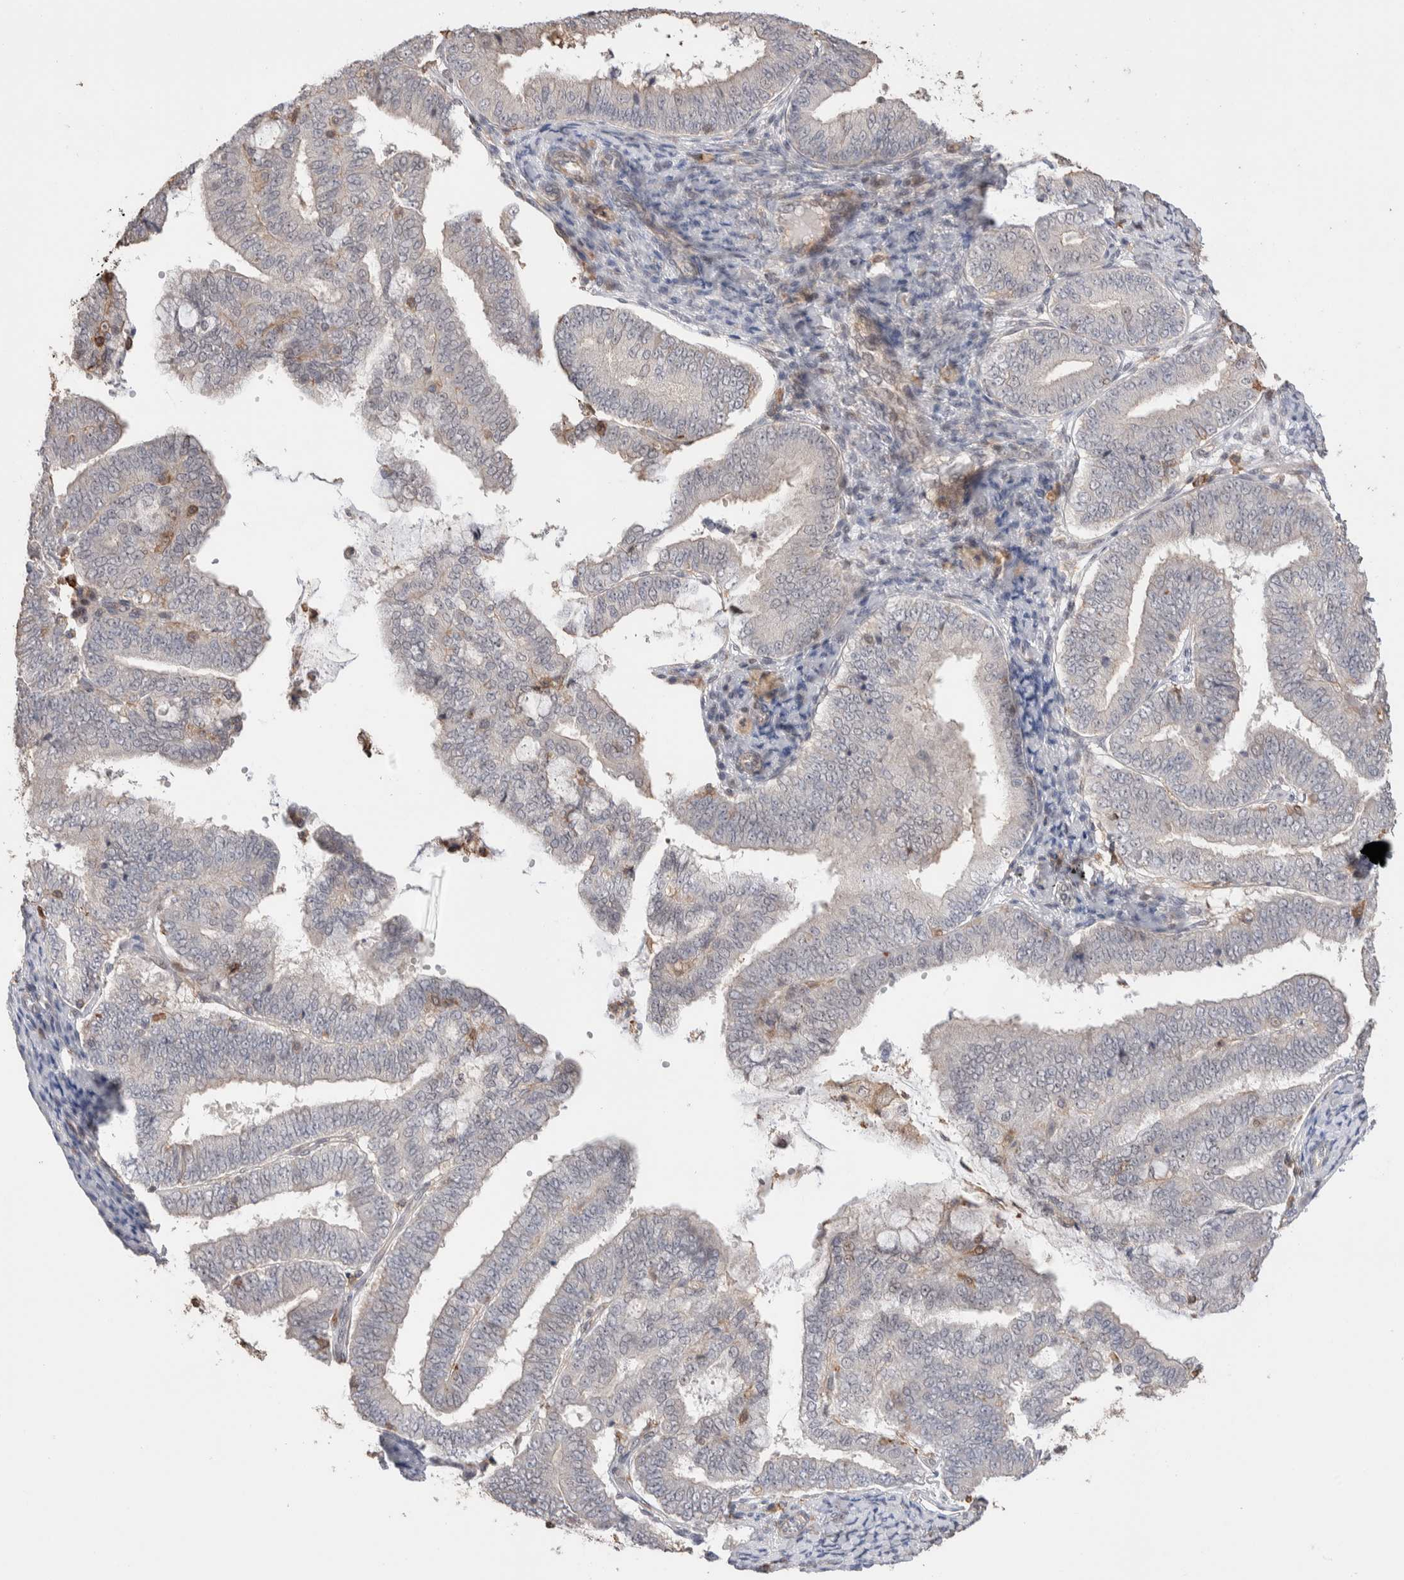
{"staining": {"intensity": "negative", "quantity": "none", "location": "none"}, "tissue": "endometrial cancer", "cell_type": "Tumor cells", "image_type": "cancer", "snomed": [{"axis": "morphology", "description": "Adenocarcinoma, NOS"}, {"axis": "topography", "description": "Endometrium"}], "caption": "Immunohistochemistry (IHC) micrograph of endometrial adenocarcinoma stained for a protein (brown), which demonstrates no positivity in tumor cells.", "gene": "ZNF704", "patient": {"sex": "female", "age": 63}}